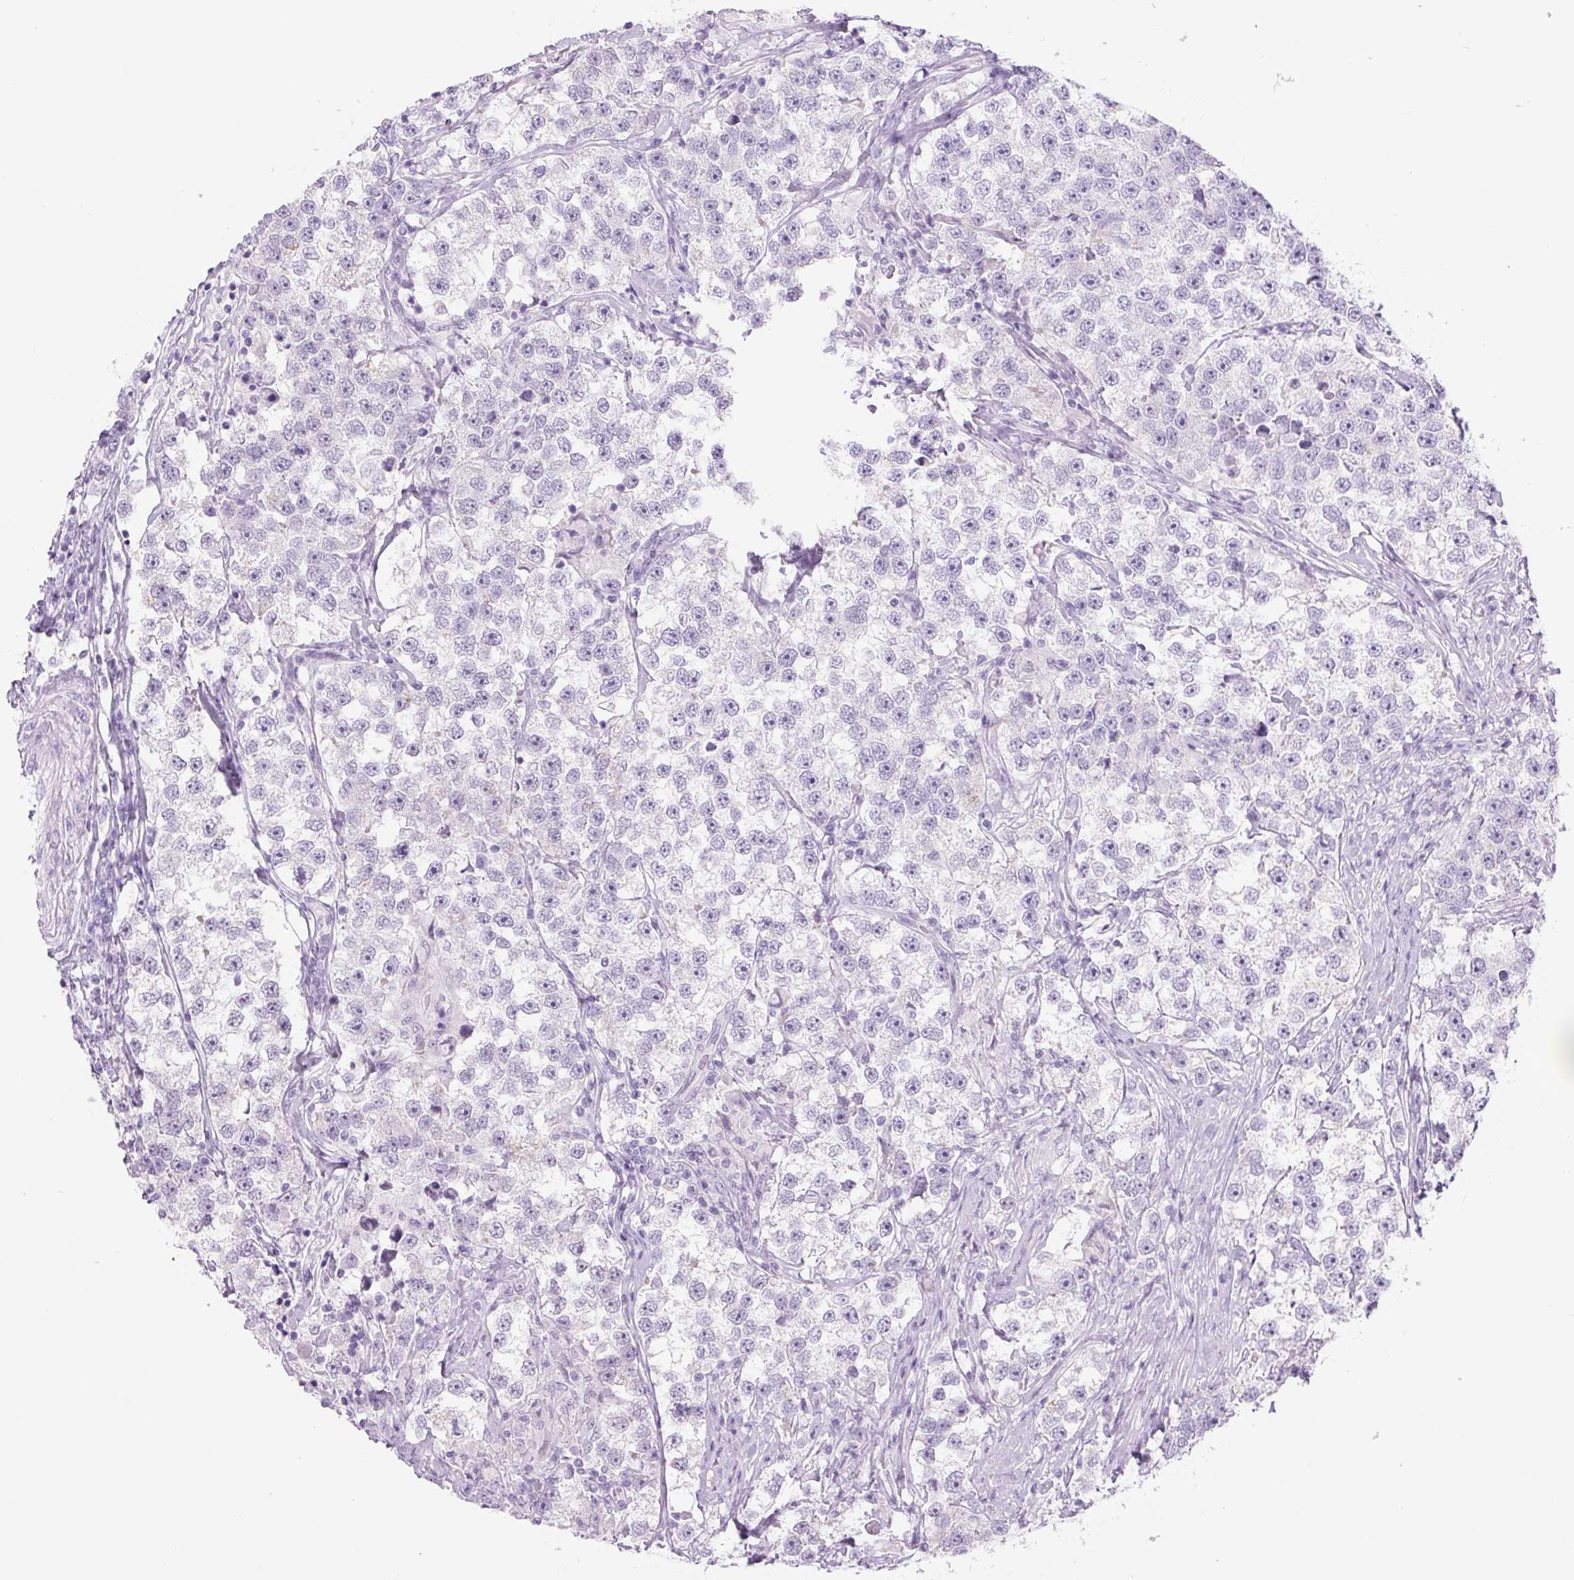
{"staining": {"intensity": "negative", "quantity": "none", "location": "none"}, "tissue": "testis cancer", "cell_type": "Tumor cells", "image_type": "cancer", "snomed": [{"axis": "morphology", "description": "Seminoma, NOS"}, {"axis": "topography", "description": "Testis"}], "caption": "IHC of testis cancer demonstrates no positivity in tumor cells.", "gene": "COL9A2", "patient": {"sex": "male", "age": 46}}